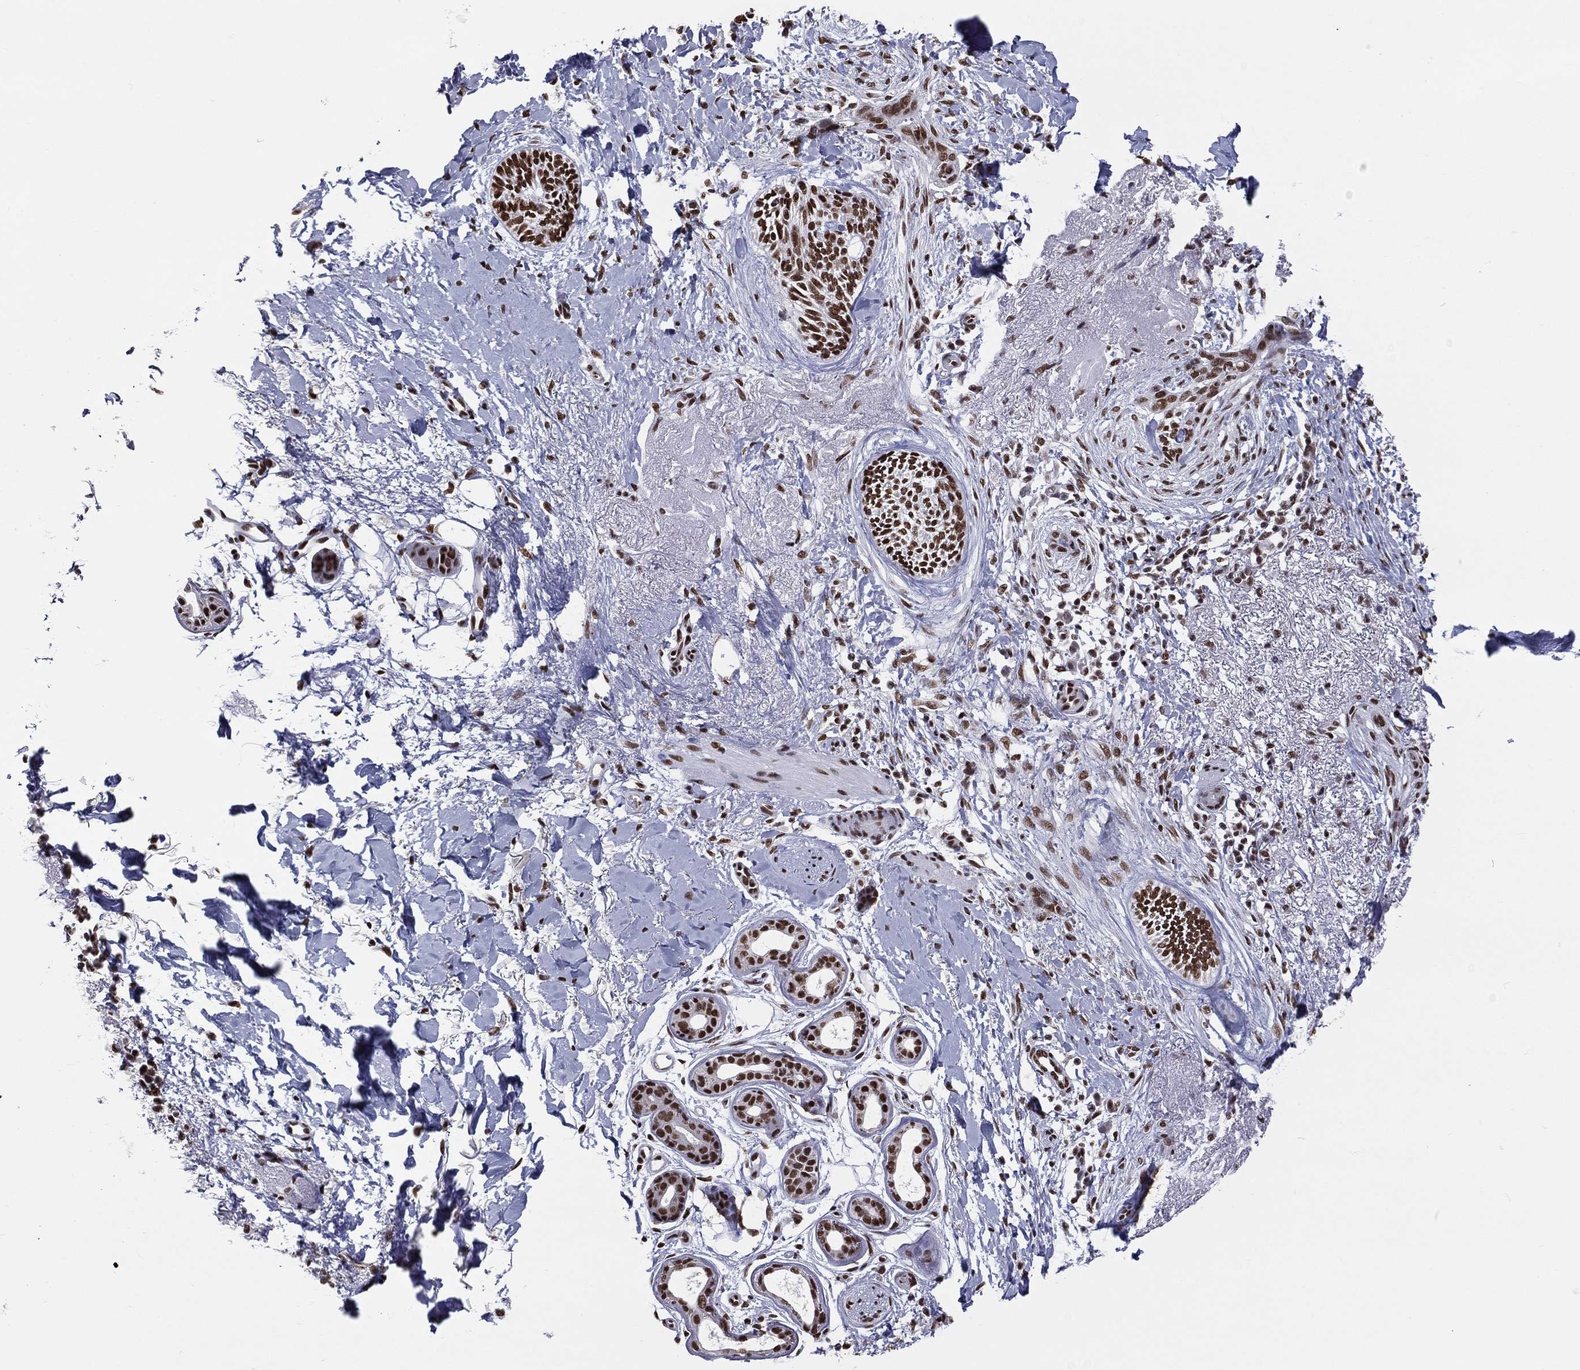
{"staining": {"intensity": "strong", "quantity": ">75%", "location": "nuclear"}, "tissue": "skin cancer", "cell_type": "Tumor cells", "image_type": "cancer", "snomed": [{"axis": "morphology", "description": "Normal tissue, NOS"}, {"axis": "morphology", "description": "Basal cell carcinoma"}, {"axis": "topography", "description": "Skin"}], "caption": "Skin cancer (basal cell carcinoma) stained with DAB IHC displays high levels of strong nuclear expression in approximately >75% of tumor cells.", "gene": "ZNF7", "patient": {"sex": "male", "age": 84}}